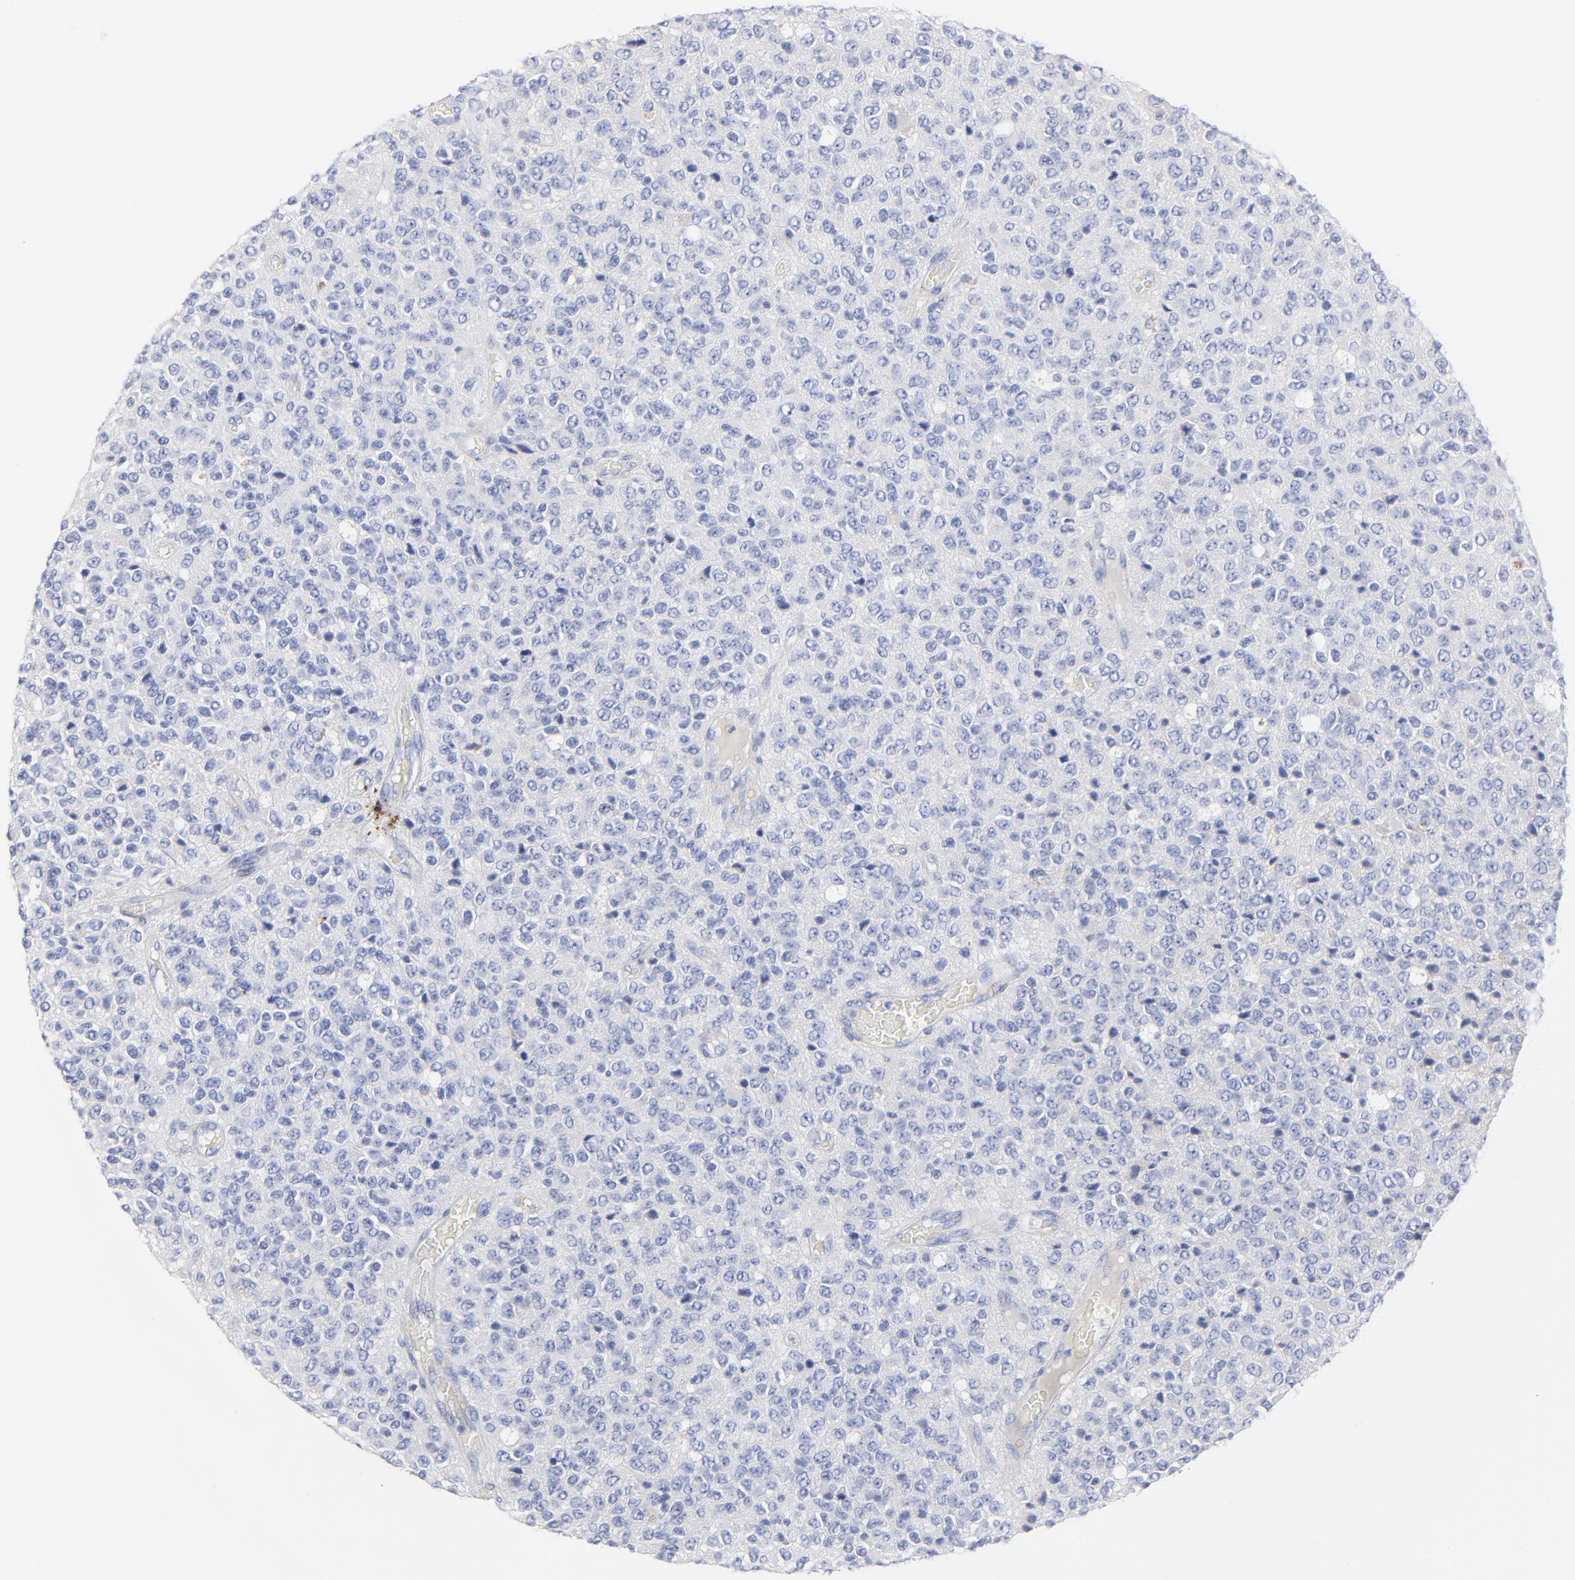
{"staining": {"intensity": "negative", "quantity": "none", "location": "none"}, "tissue": "glioma", "cell_type": "Tumor cells", "image_type": "cancer", "snomed": [{"axis": "morphology", "description": "Glioma, malignant, High grade"}, {"axis": "topography", "description": "pancreas cauda"}], "caption": "Immunohistochemistry photomicrograph of neoplastic tissue: glioma stained with DAB displays no significant protein expression in tumor cells.", "gene": "FBLN2", "patient": {"sex": "male", "age": 60}}